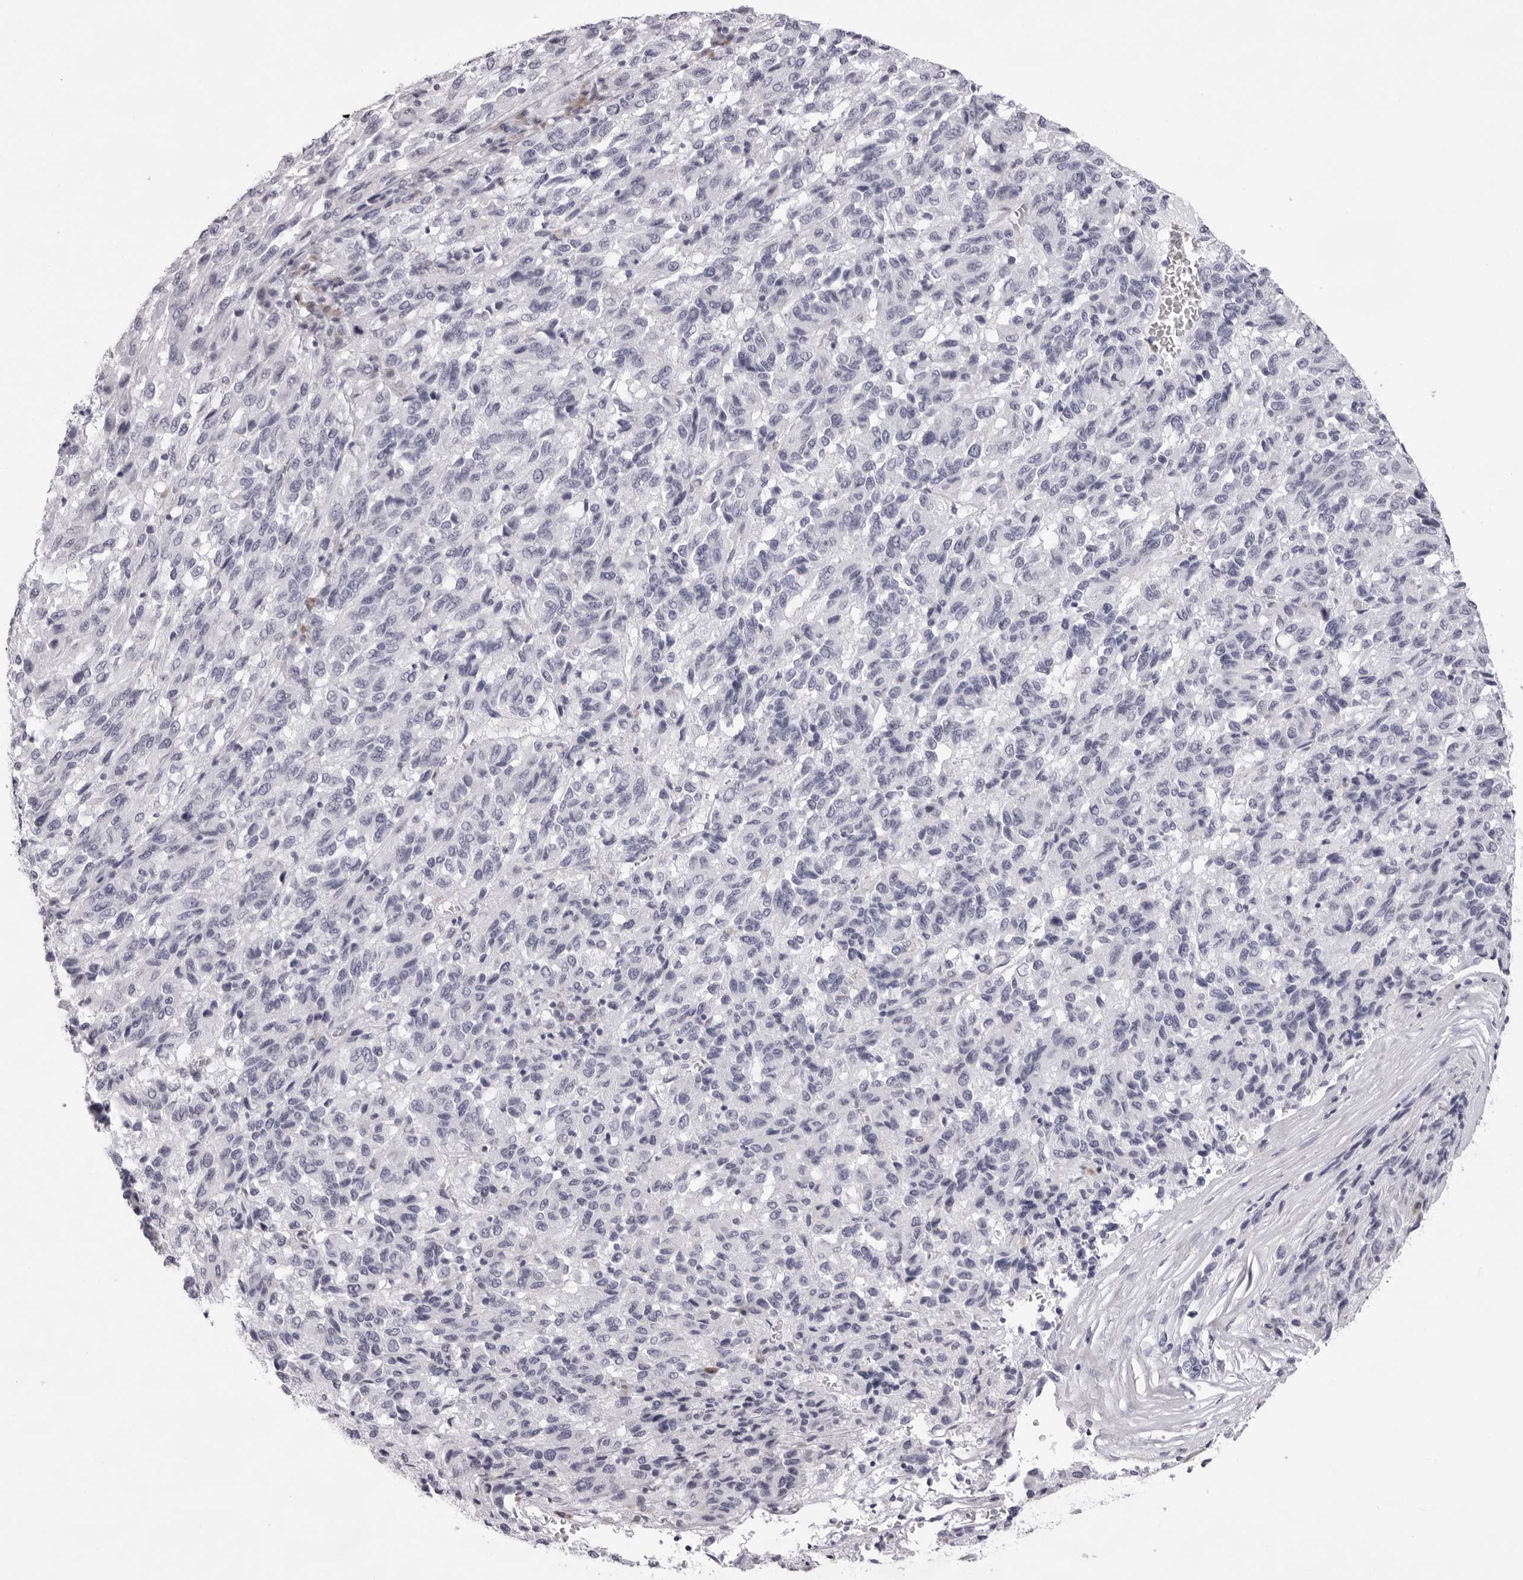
{"staining": {"intensity": "negative", "quantity": "none", "location": "none"}, "tissue": "melanoma", "cell_type": "Tumor cells", "image_type": "cancer", "snomed": [{"axis": "morphology", "description": "Malignant melanoma, Metastatic site"}, {"axis": "topography", "description": "Lung"}], "caption": "Immunohistochemistry (IHC) of human malignant melanoma (metastatic site) exhibits no positivity in tumor cells.", "gene": "SMIM2", "patient": {"sex": "male", "age": 64}}